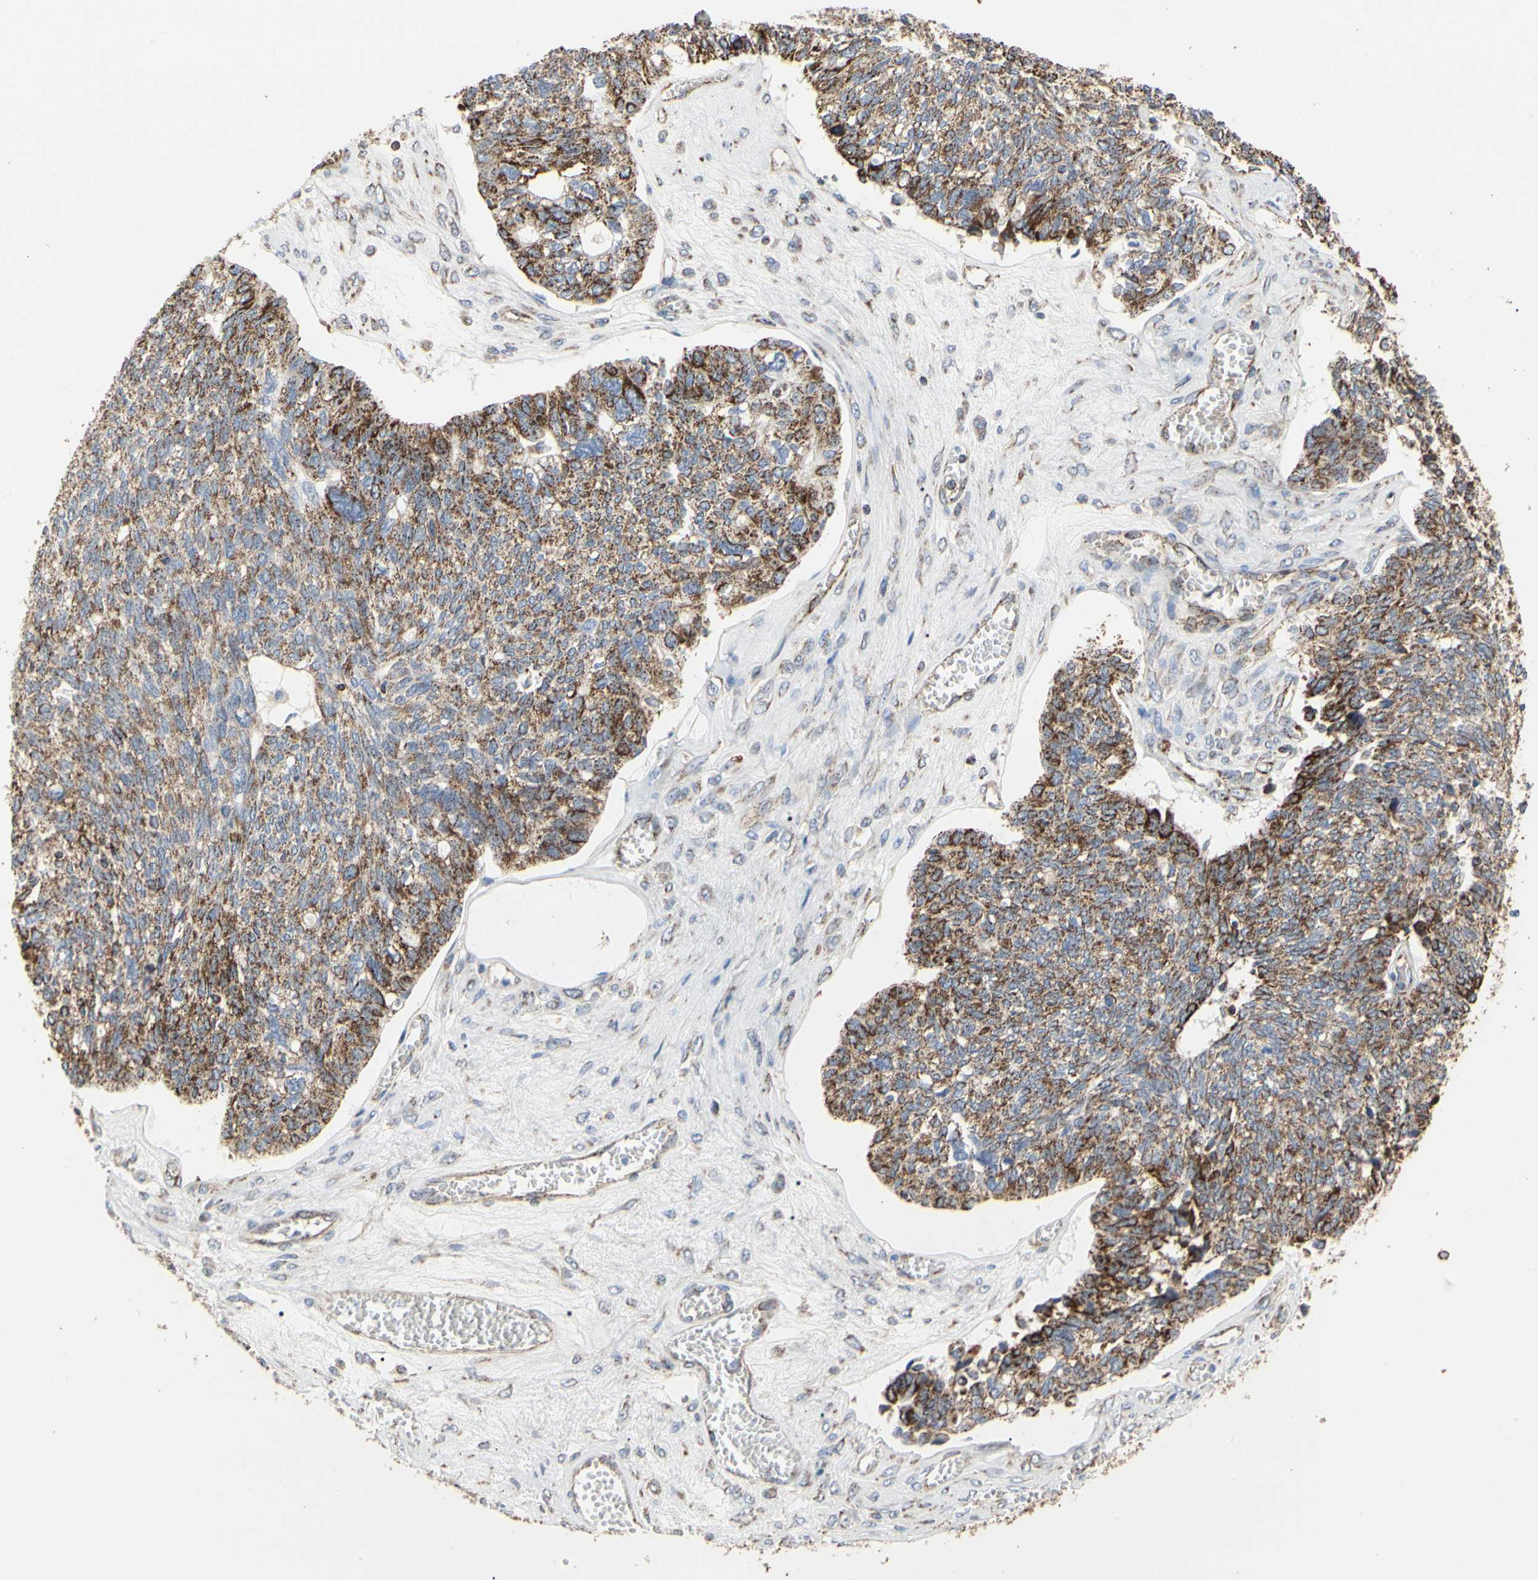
{"staining": {"intensity": "moderate", "quantity": "<25%", "location": "cytoplasmic/membranous"}, "tissue": "ovarian cancer", "cell_type": "Tumor cells", "image_type": "cancer", "snomed": [{"axis": "morphology", "description": "Carcinoma, NOS"}, {"axis": "morphology", "description": "Carcinoma, endometroid"}, {"axis": "topography", "description": "Ovary"}], "caption": "High-magnification brightfield microscopy of ovarian cancer stained with DAB (3,3'-diaminobenzidine) (brown) and counterstained with hematoxylin (blue). tumor cells exhibit moderate cytoplasmic/membranous staining is present in about<25% of cells.", "gene": "TUBA1A", "patient": {"sex": "female", "age": 50}}